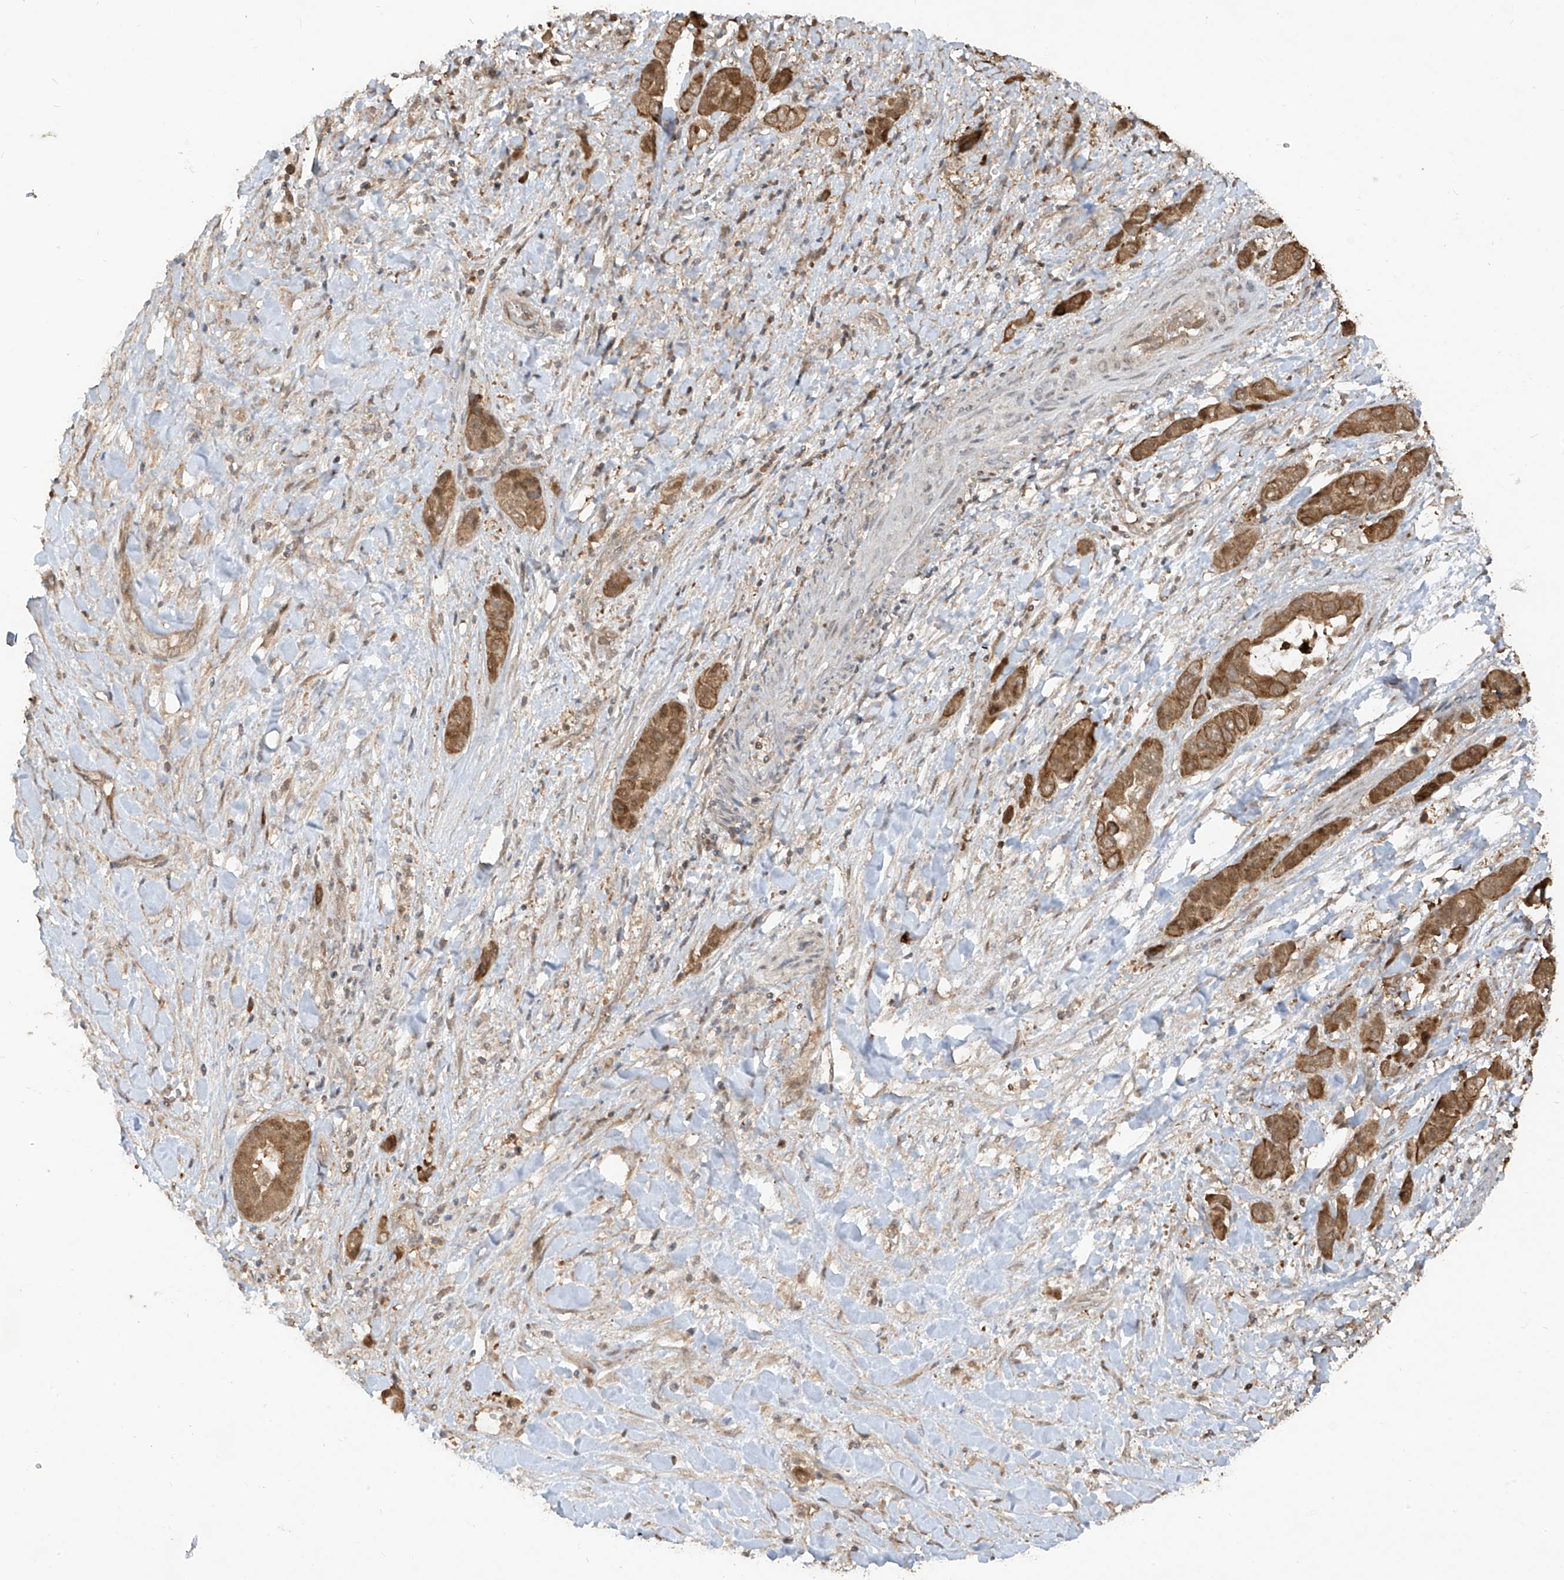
{"staining": {"intensity": "moderate", "quantity": ">75%", "location": "cytoplasmic/membranous"}, "tissue": "liver cancer", "cell_type": "Tumor cells", "image_type": "cancer", "snomed": [{"axis": "morphology", "description": "Cholangiocarcinoma"}, {"axis": "topography", "description": "Liver"}], "caption": "There is medium levels of moderate cytoplasmic/membranous positivity in tumor cells of cholangiocarcinoma (liver), as demonstrated by immunohistochemical staining (brown color).", "gene": "COLGALT2", "patient": {"sex": "female", "age": 52}}